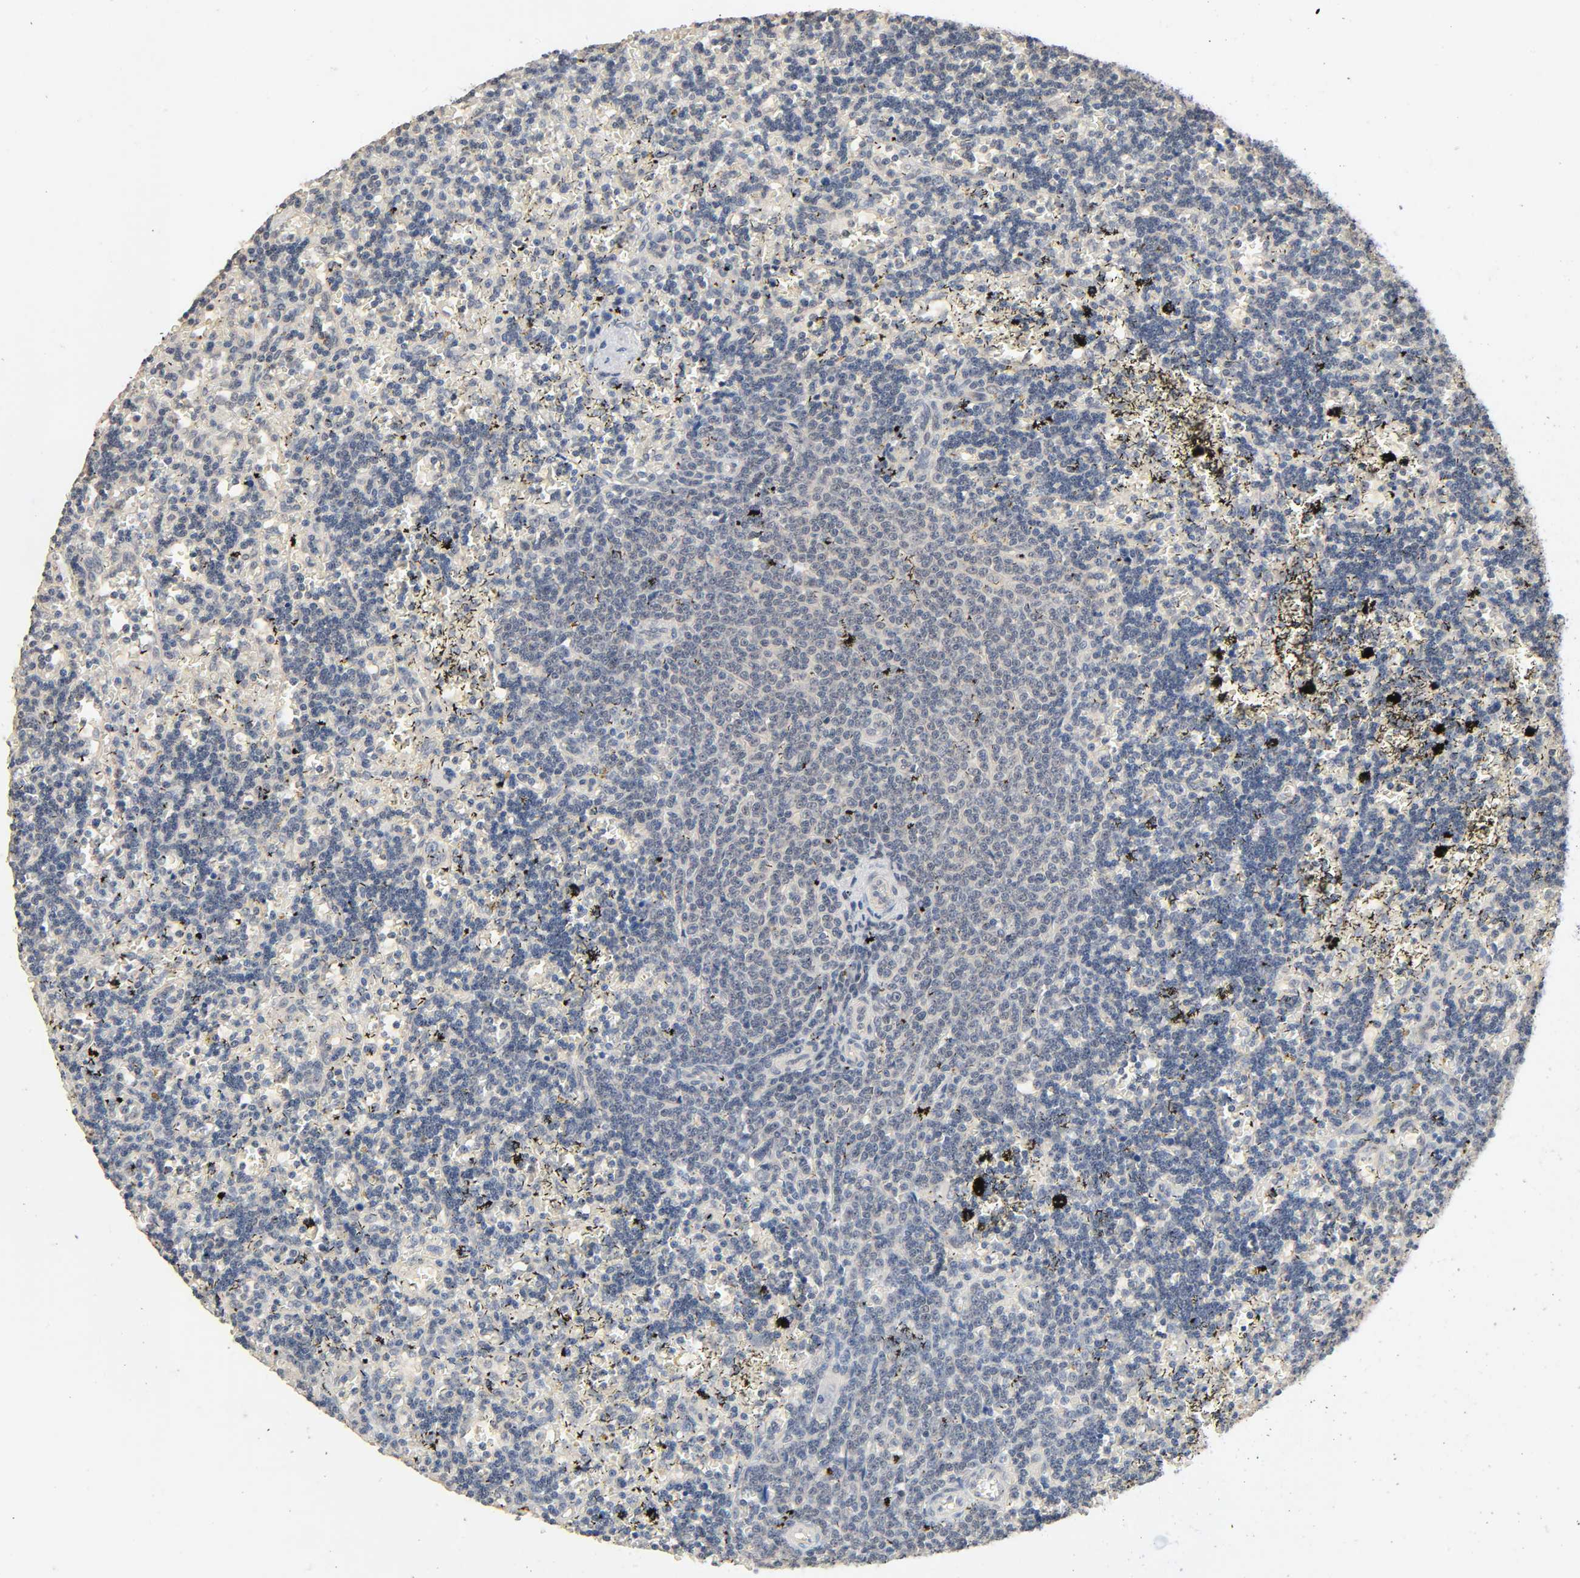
{"staining": {"intensity": "negative", "quantity": "none", "location": "none"}, "tissue": "lymphoma", "cell_type": "Tumor cells", "image_type": "cancer", "snomed": [{"axis": "morphology", "description": "Malignant lymphoma, non-Hodgkin's type, Low grade"}, {"axis": "topography", "description": "Spleen"}], "caption": "This is an immunohistochemistry (IHC) histopathology image of malignant lymphoma, non-Hodgkin's type (low-grade). There is no staining in tumor cells.", "gene": "MAGEA8", "patient": {"sex": "male", "age": 60}}